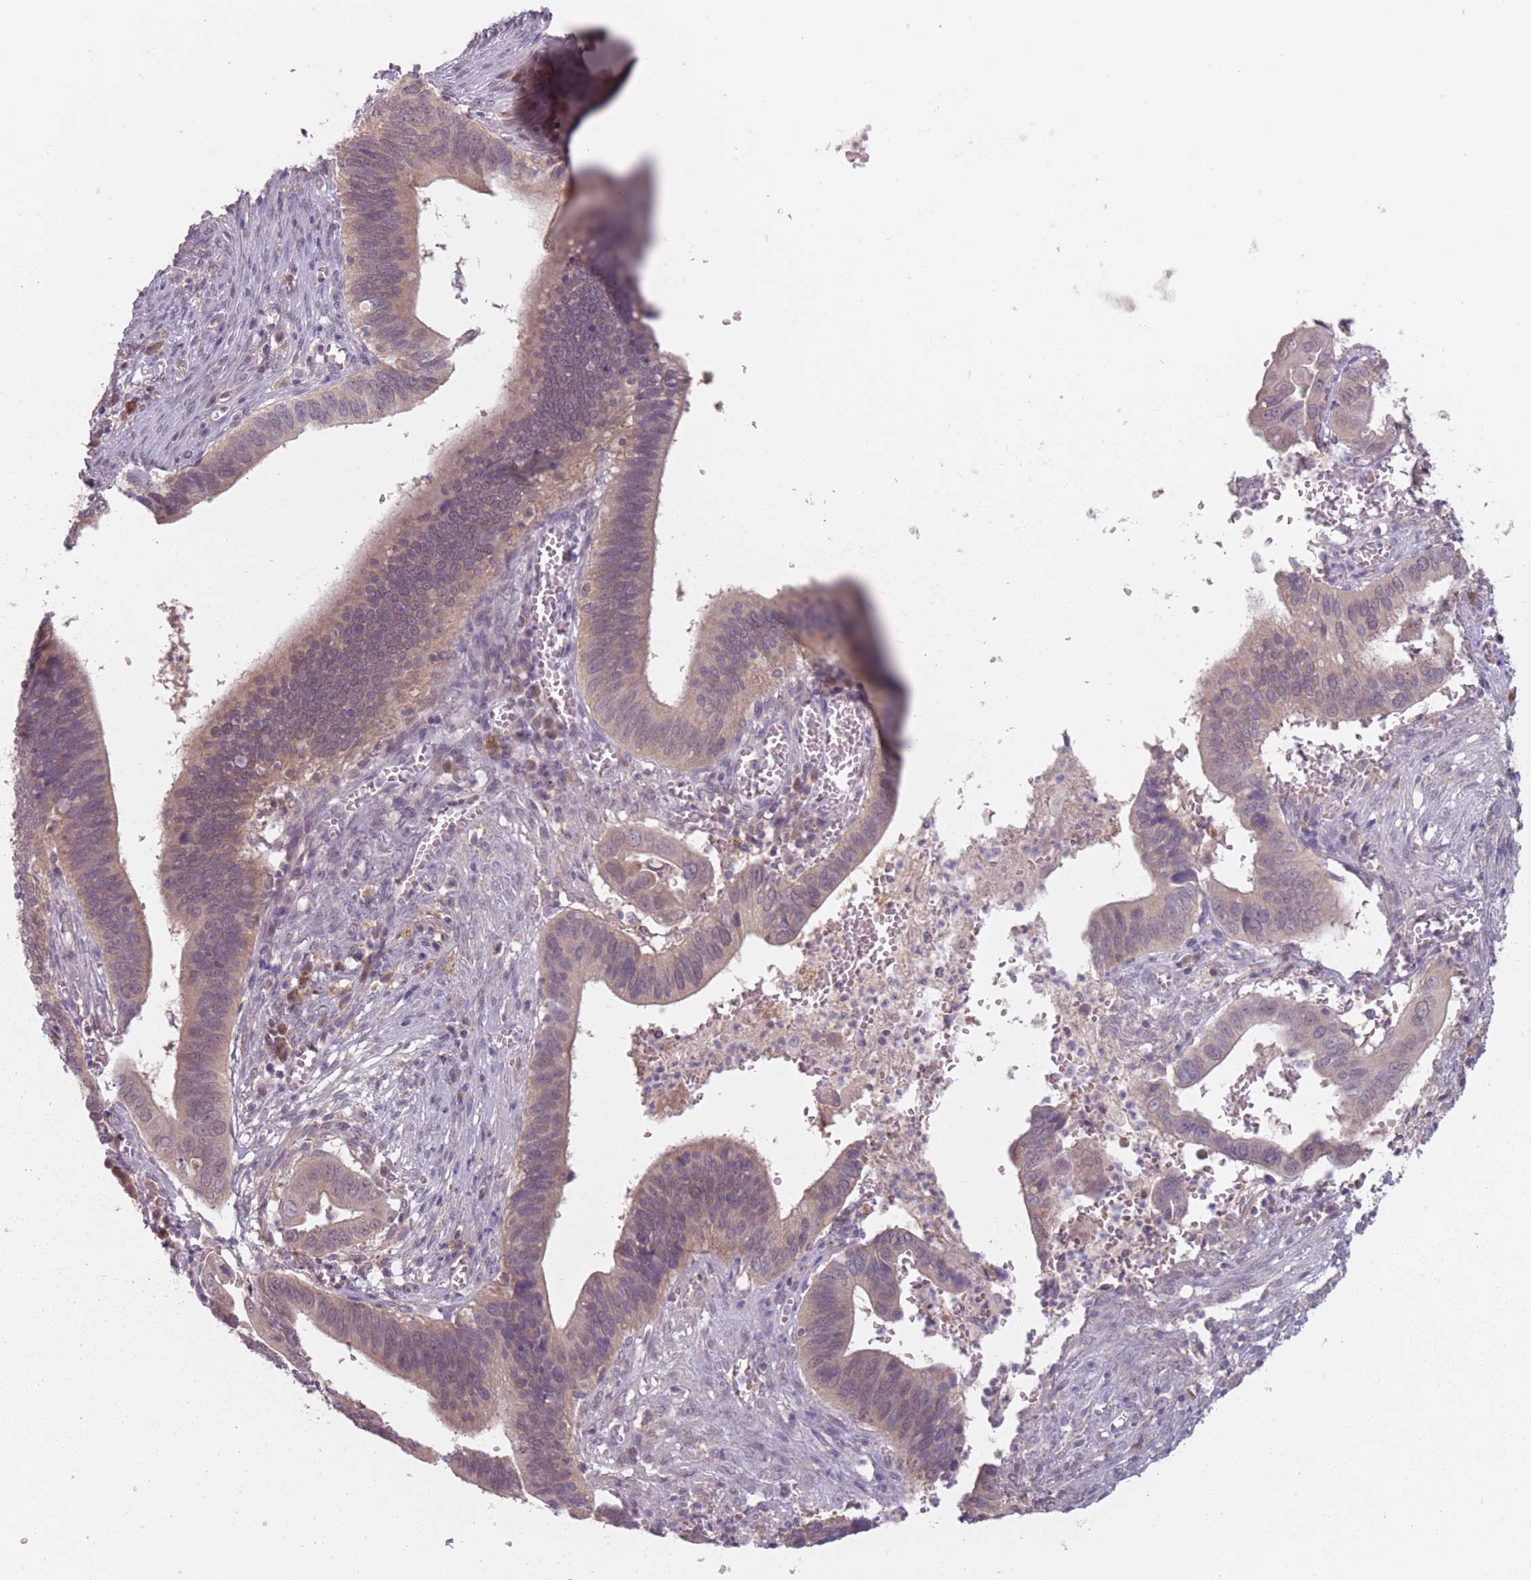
{"staining": {"intensity": "weak", "quantity": "<25%", "location": "cytoplasmic/membranous"}, "tissue": "cervical cancer", "cell_type": "Tumor cells", "image_type": "cancer", "snomed": [{"axis": "morphology", "description": "Adenocarcinoma, NOS"}, {"axis": "topography", "description": "Cervix"}], "caption": "IHC of adenocarcinoma (cervical) shows no positivity in tumor cells. The staining is performed using DAB (3,3'-diaminobenzidine) brown chromogen with nuclei counter-stained in using hematoxylin.", "gene": "NAXE", "patient": {"sex": "female", "age": 42}}